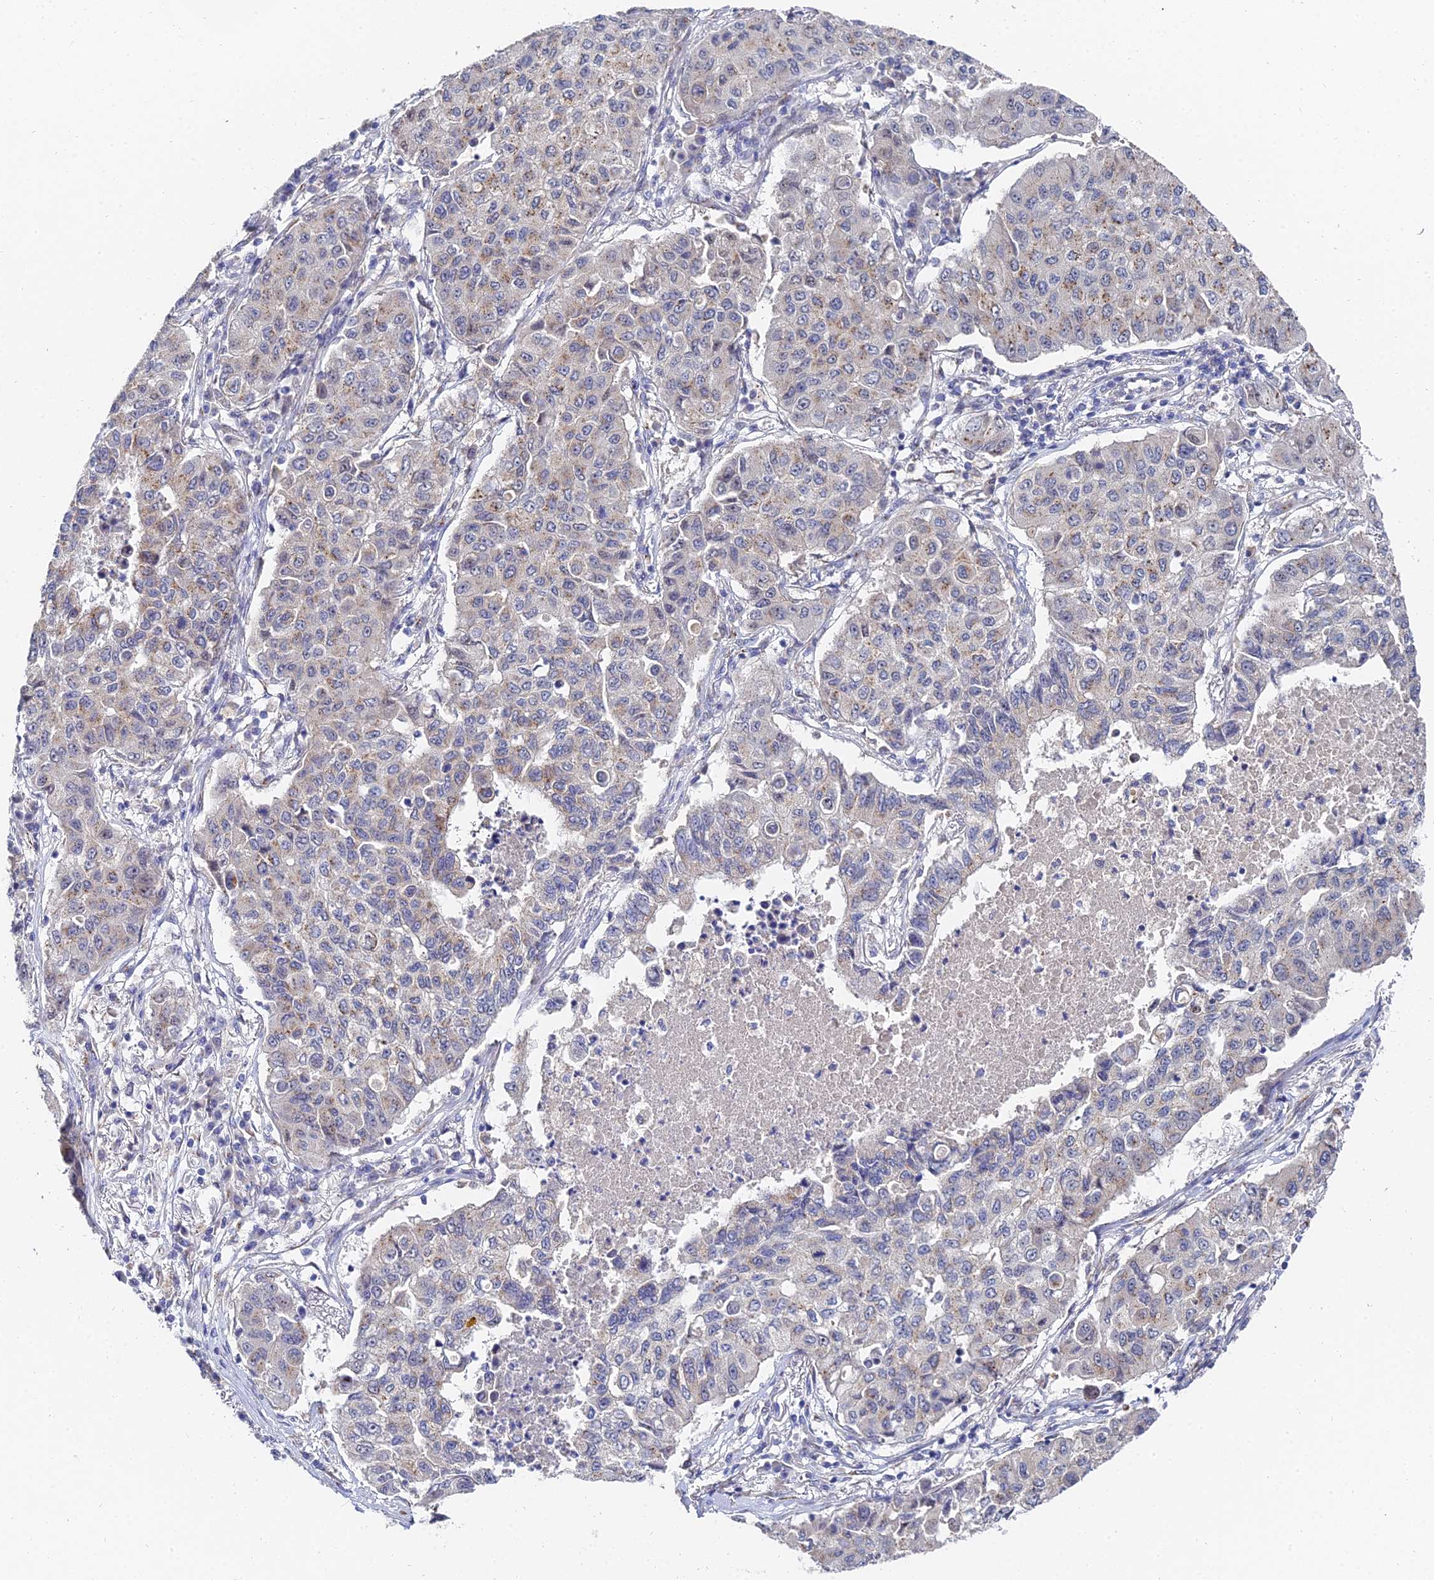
{"staining": {"intensity": "weak", "quantity": "25%-75%", "location": "cytoplasmic/membranous"}, "tissue": "lung cancer", "cell_type": "Tumor cells", "image_type": "cancer", "snomed": [{"axis": "morphology", "description": "Squamous cell carcinoma, NOS"}, {"axis": "topography", "description": "Lung"}], "caption": "Immunohistochemical staining of lung squamous cell carcinoma shows weak cytoplasmic/membranous protein positivity in about 25%-75% of tumor cells. The staining is performed using DAB brown chromogen to label protein expression. The nuclei are counter-stained blue using hematoxylin.", "gene": "BORCS8", "patient": {"sex": "male", "age": 74}}